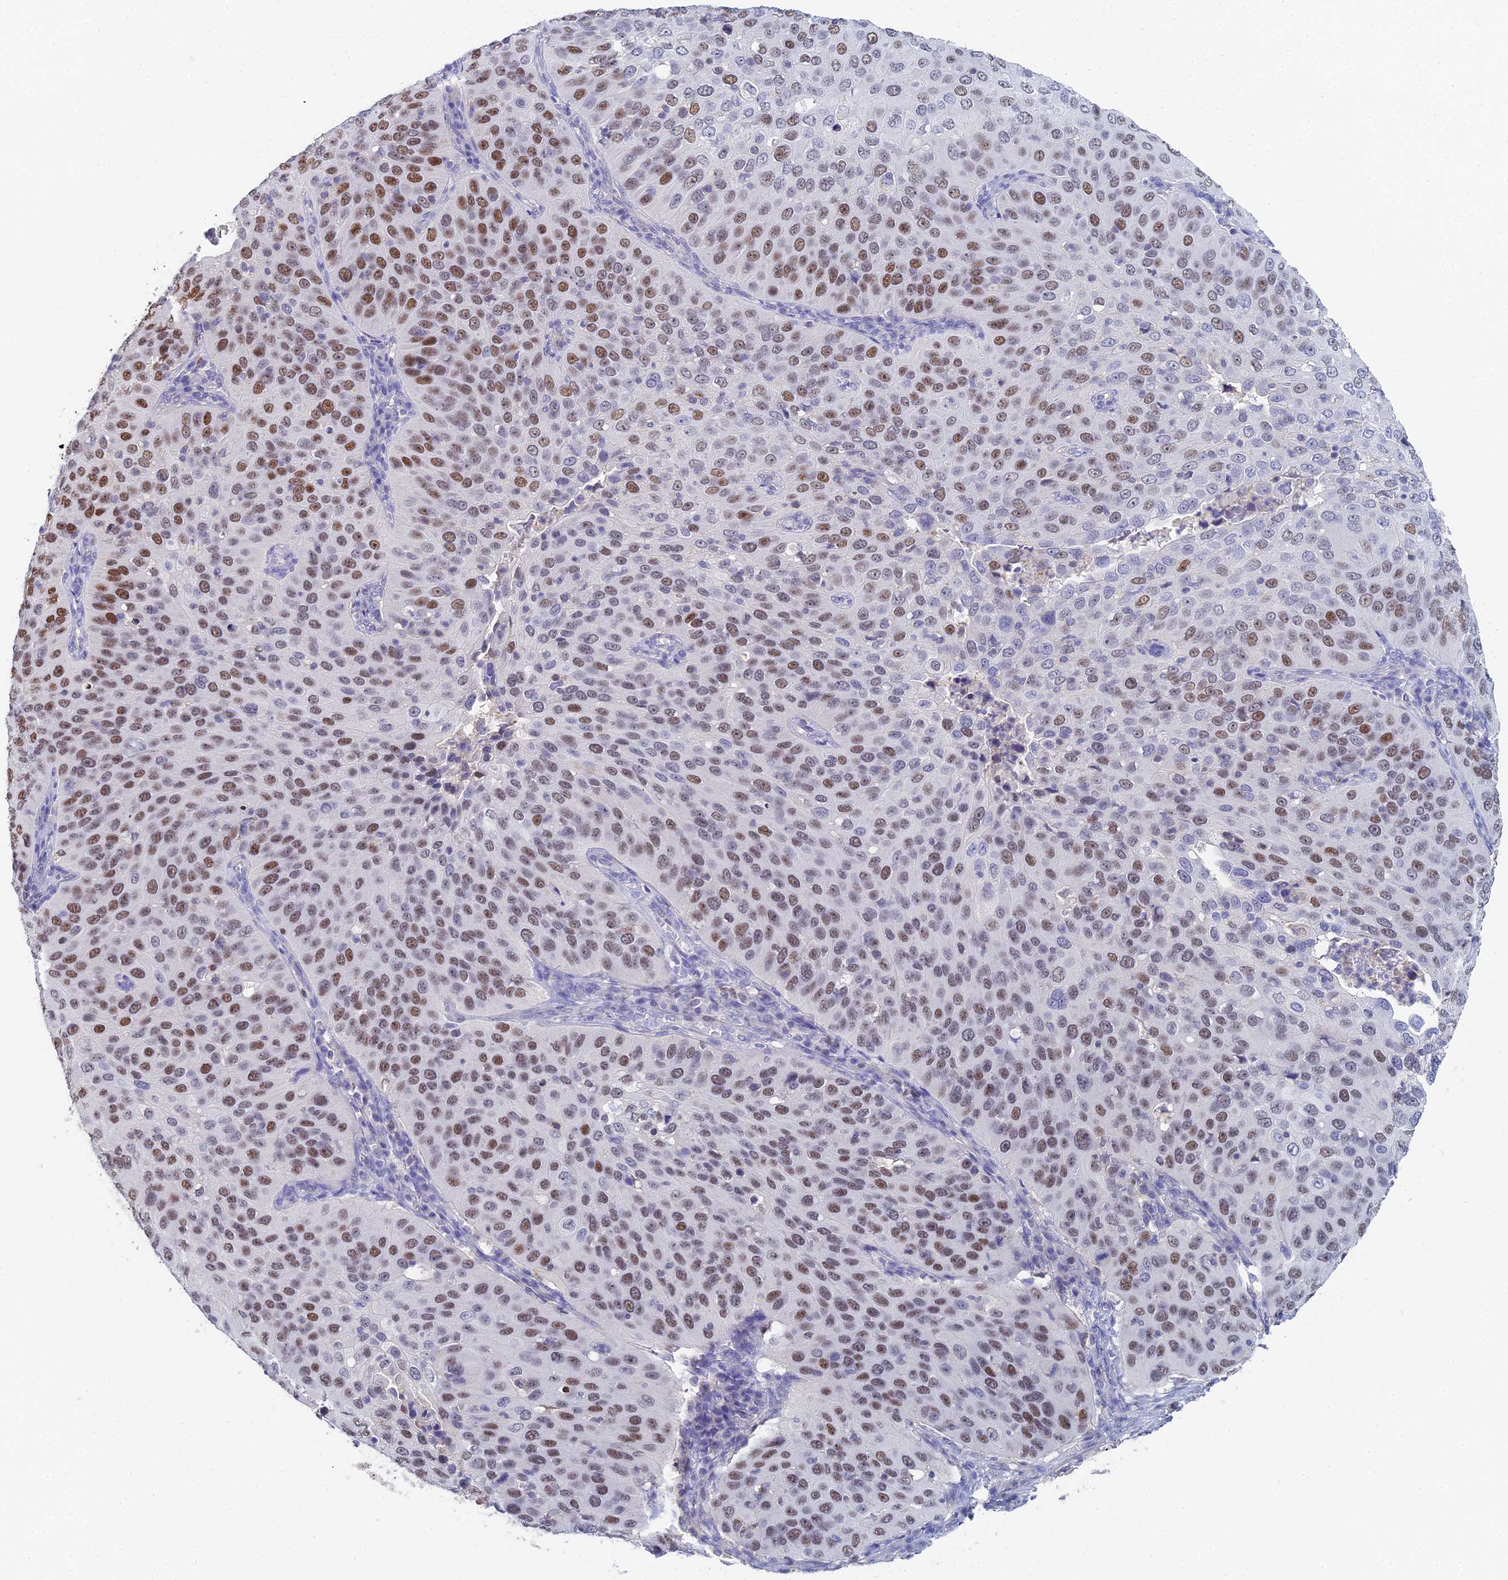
{"staining": {"intensity": "strong", "quantity": ">75%", "location": "nuclear"}, "tissue": "cervical cancer", "cell_type": "Tumor cells", "image_type": "cancer", "snomed": [{"axis": "morphology", "description": "Squamous cell carcinoma, NOS"}, {"axis": "topography", "description": "Cervix"}], "caption": "IHC of human cervical squamous cell carcinoma displays high levels of strong nuclear staining in about >75% of tumor cells.", "gene": "MCM2", "patient": {"sex": "female", "age": 36}}